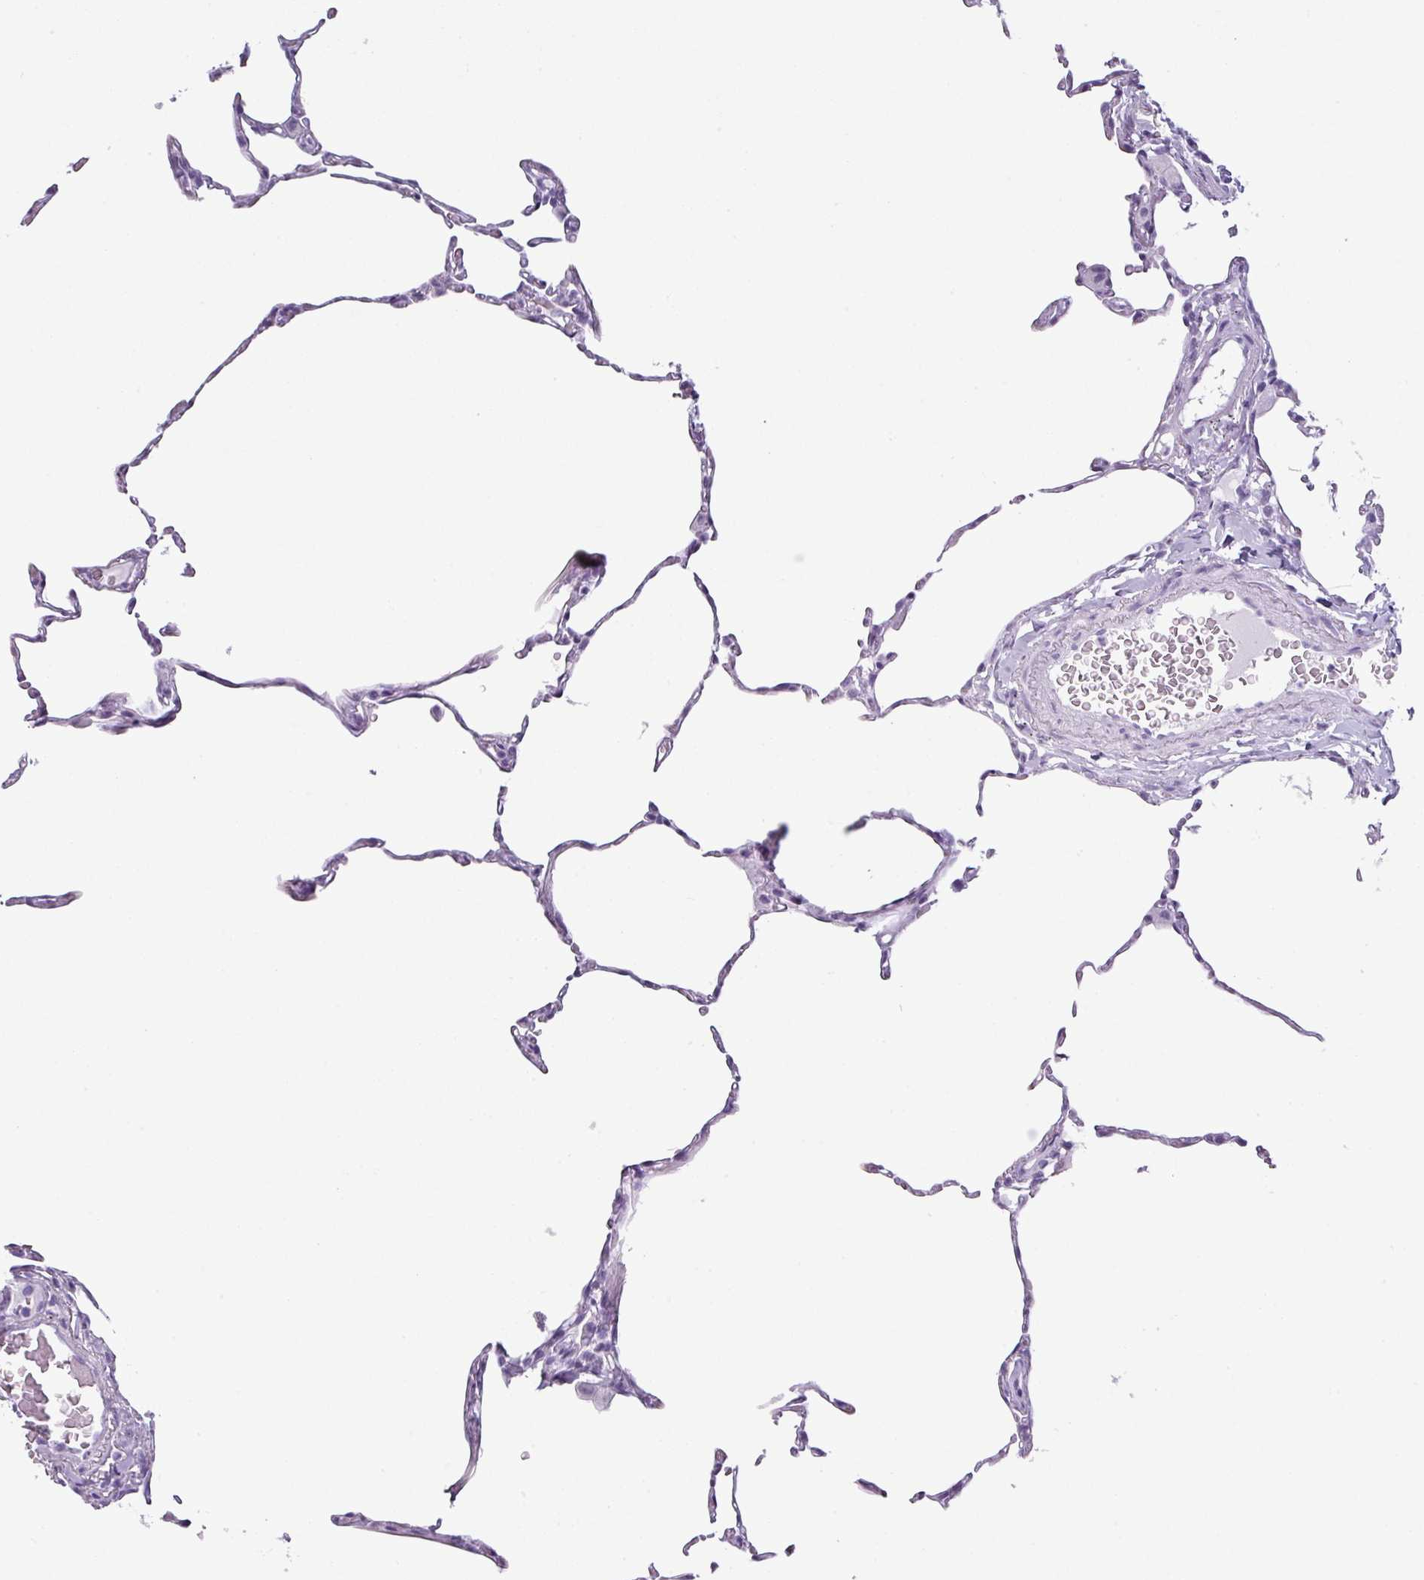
{"staining": {"intensity": "negative", "quantity": "none", "location": "none"}, "tissue": "lung", "cell_type": "Alveolar cells", "image_type": "normal", "snomed": [{"axis": "morphology", "description": "Normal tissue, NOS"}, {"axis": "topography", "description": "Lung"}], "caption": "The micrograph demonstrates no staining of alveolar cells in benign lung.", "gene": "SCT", "patient": {"sex": "female", "age": 57}}